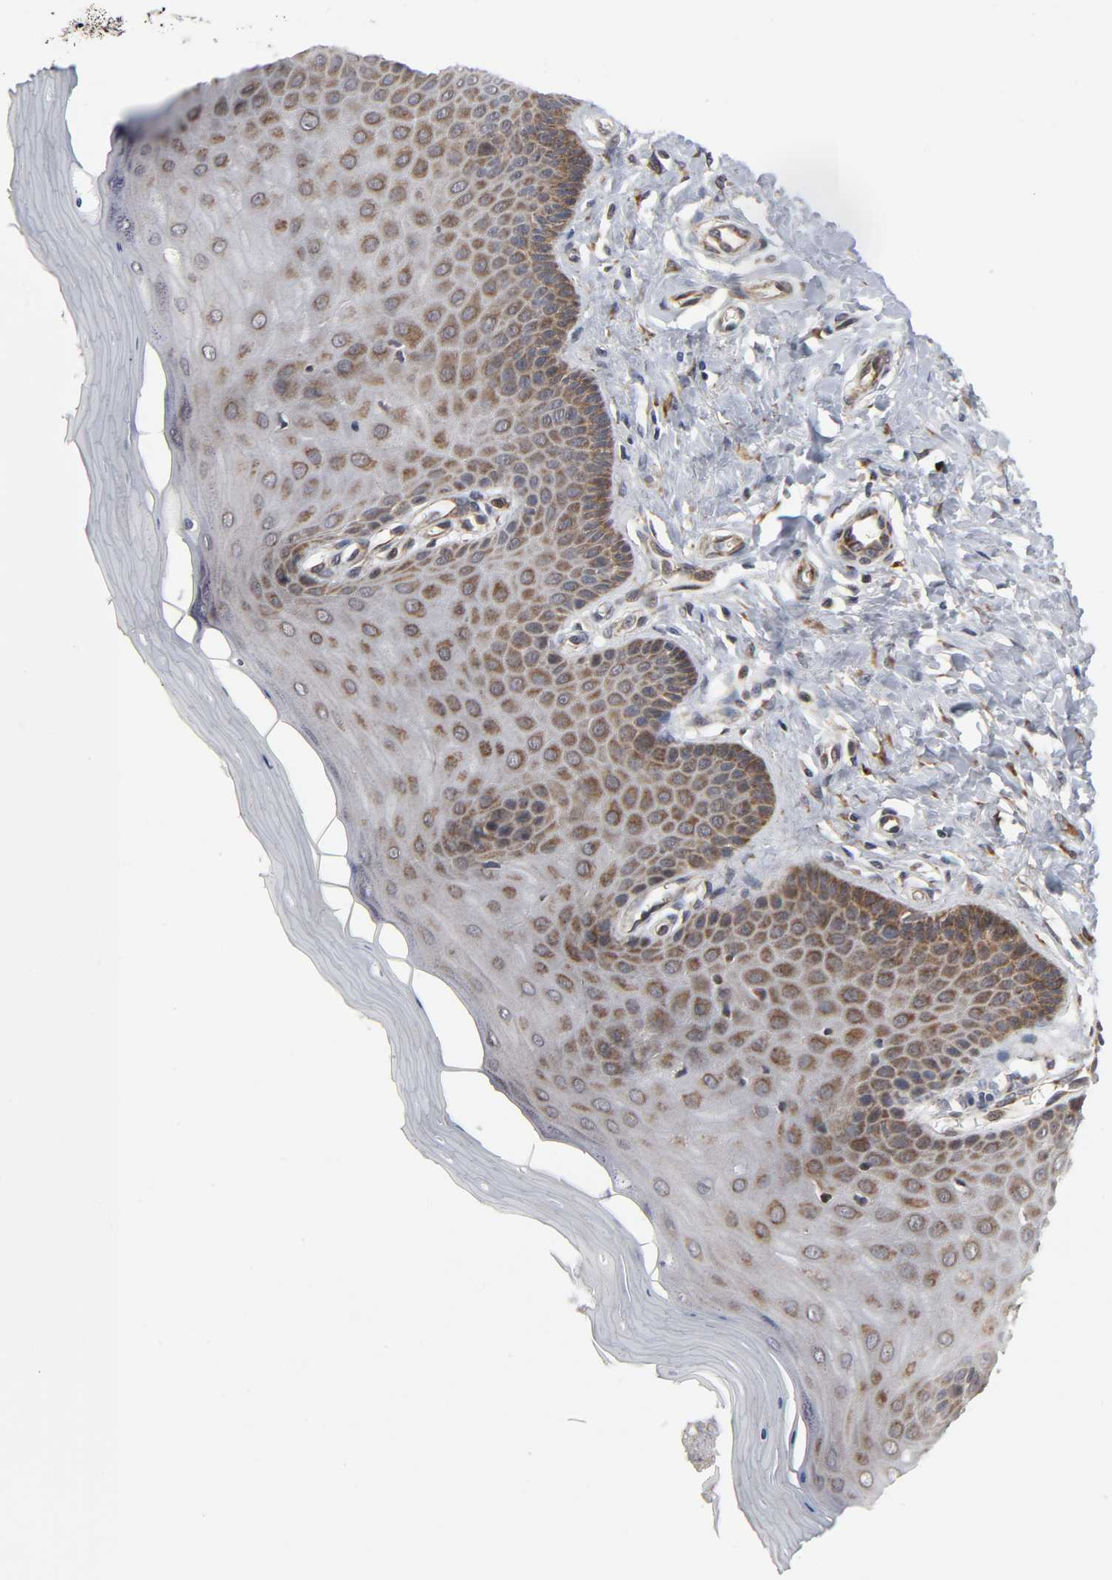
{"staining": {"intensity": "strong", "quantity": ">75%", "location": "cytoplasmic/membranous"}, "tissue": "cervix", "cell_type": "Glandular cells", "image_type": "normal", "snomed": [{"axis": "morphology", "description": "Normal tissue, NOS"}, {"axis": "topography", "description": "Cervix"}], "caption": "Cervix stained for a protein displays strong cytoplasmic/membranous positivity in glandular cells. (Brightfield microscopy of DAB IHC at high magnification).", "gene": "SLC30A9", "patient": {"sex": "female", "age": 55}}